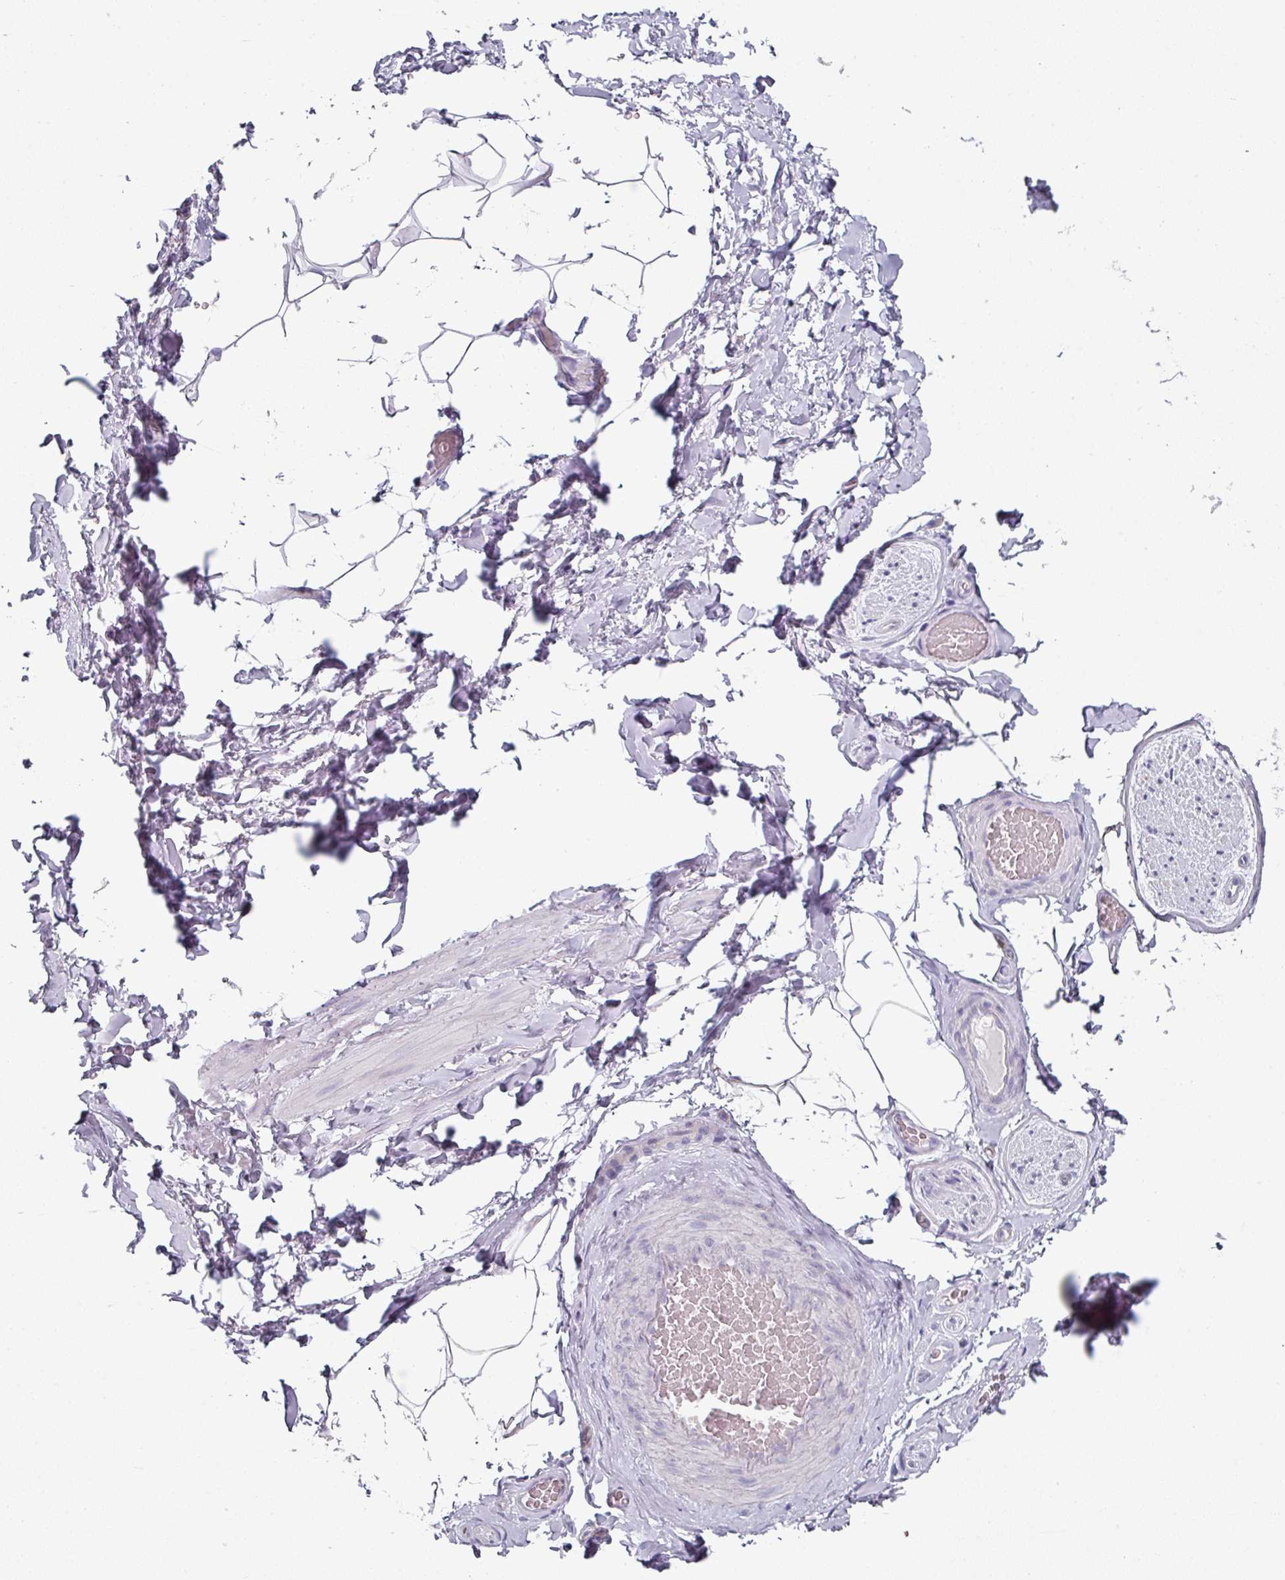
{"staining": {"intensity": "negative", "quantity": "none", "location": "none"}, "tissue": "adipose tissue", "cell_type": "Adipocytes", "image_type": "normal", "snomed": [{"axis": "morphology", "description": "Normal tissue, NOS"}, {"axis": "topography", "description": "Vascular tissue"}, {"axis": "topography", "description": "Peripheral nerve tissue"}], "caption": "High power microscopy photomicrograph of an immunohistochemistry (IHC) photomicrograph of normal adipose tissue, revealing no significant expression in adipocytes. The staining is performed using DAB (3,3'-diaminobenzidine) brown chromogen with nuclei counter-stained in using hematoxylin.", "gene": "SLC17A7", "patient": {"sex": "male", "age": 41}}